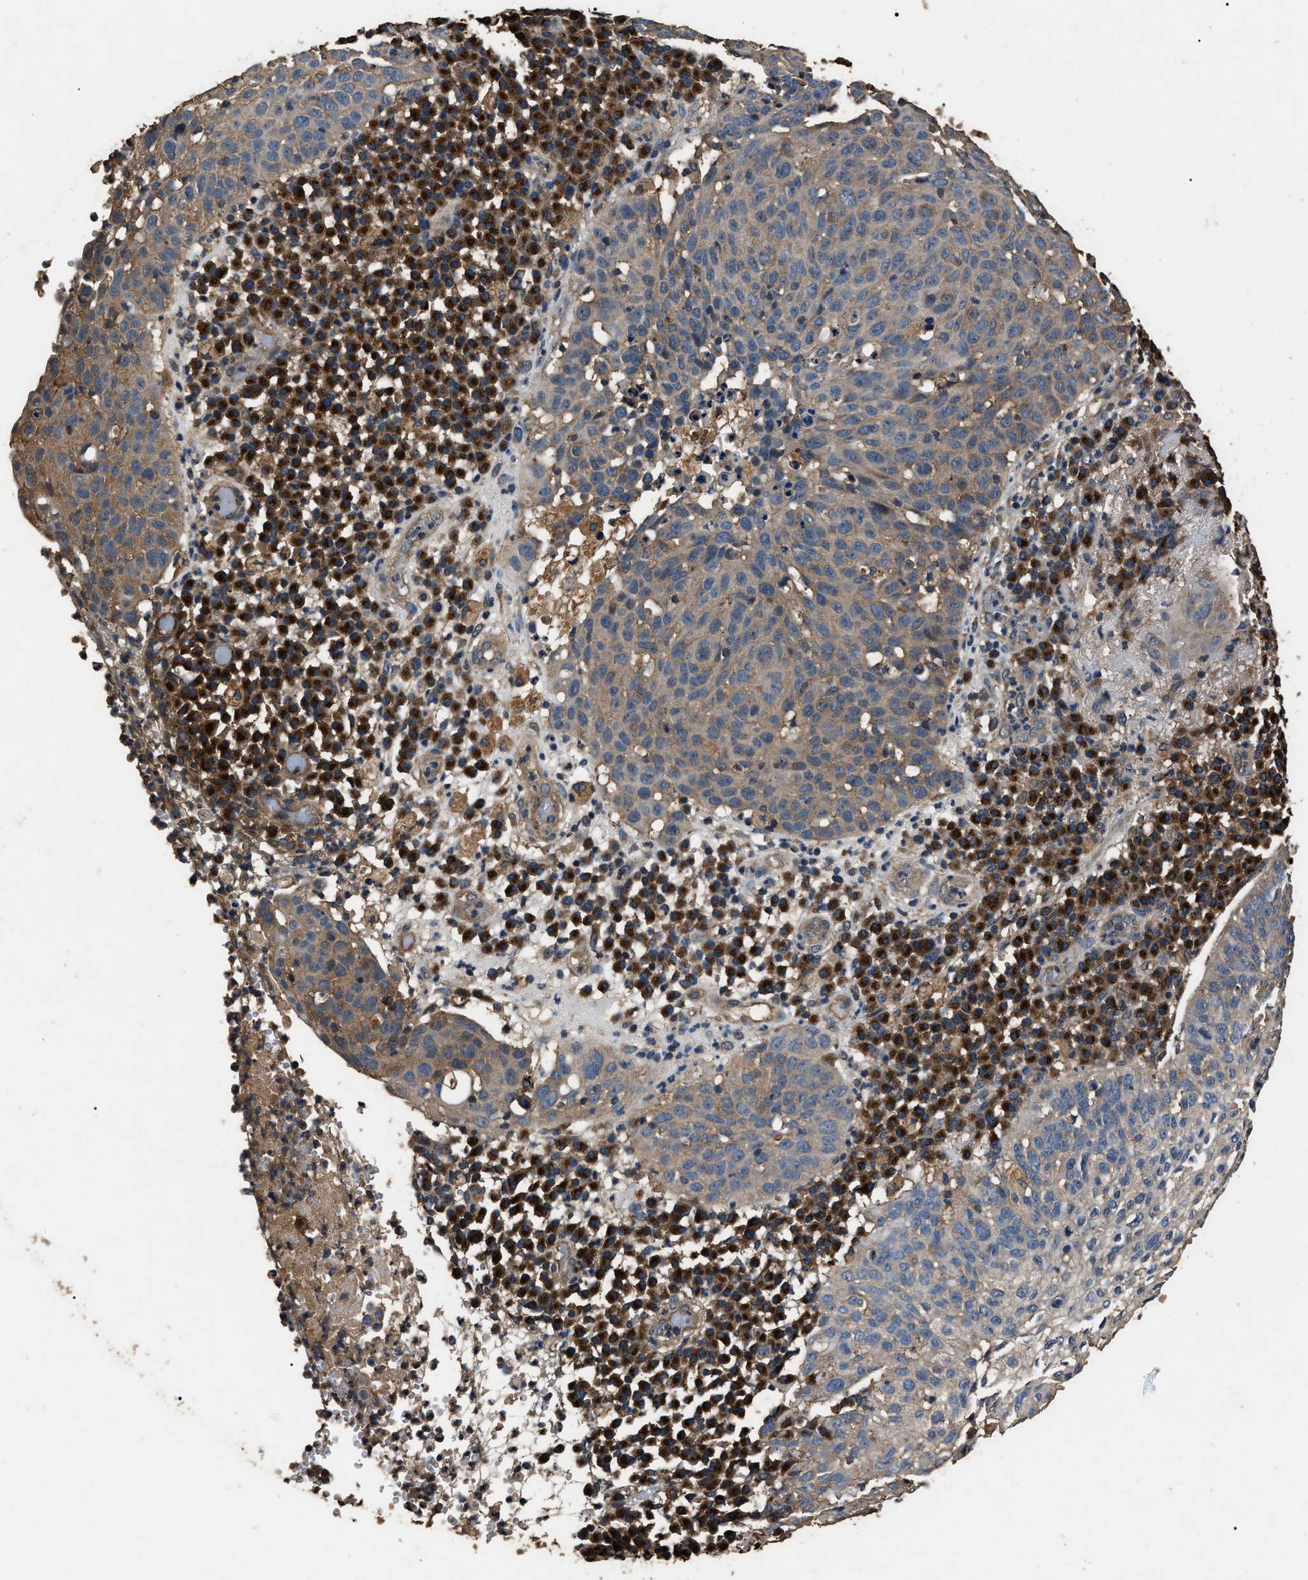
{"staining": {"intensity": "weak", "quantity": "25%-75%", "location": "cytoplasmic/membranous"}, "tissue": "skin cancer", "cell_type": "Tumor cells", "image_type": "cancer", "snomed": [{"axis": "morphology", "description": "Squamous cell carcinoma in situ, NOS"}, {"axis": "morphology", "description": "Squamous cell carcinoma, NOS"}, {"axis": "topography", "description": "Skin"}], "caption": "Tumor cells exhibit low levels of weak cytoplasmic/membranous expression in approximately 25%-75% of cells in human skin cancer.", "gene": "RNF216", "patient": {"sex": "male", "age": 93}}